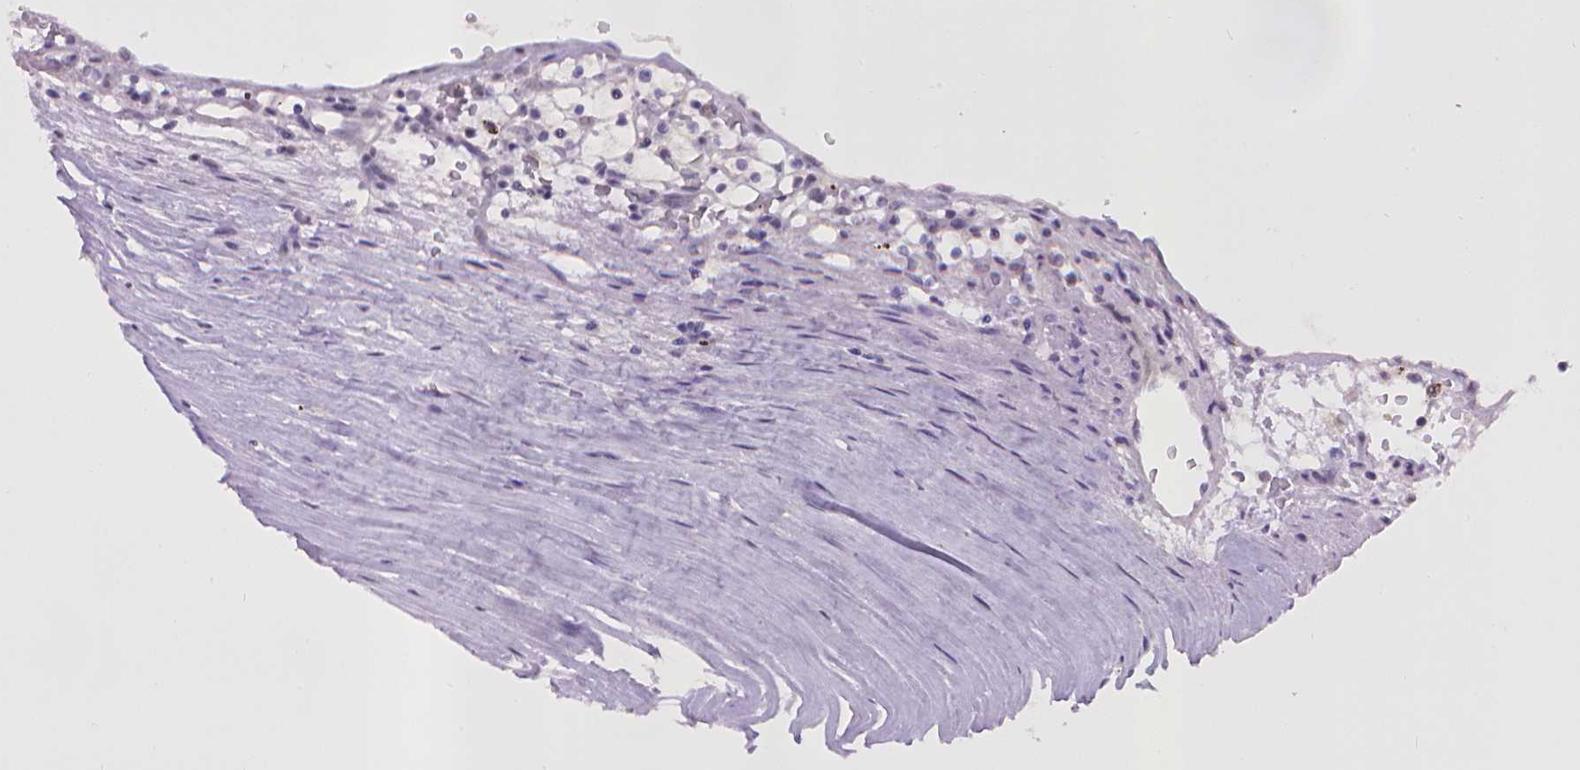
{"staining": {"intensity": "negative", "quantity": "none", "location": "none"}, "tissue": "renal cancer", "cell_type": "Tumor cells", "image_type": "cancer", "snomed": [{"axis": "morphology", "description": "Adenocarcinoma, NOS"}, {"axis": "topography", "description": "Kidney"}], "caption": "Image shows no significant protein expression in tumor cells of adenocarcinoma (renal). (Stains: DAB (3,3'-diaminobenzidine) immunohistochemistry (IHC) with hematoxylin counter stain, Microscopy: brightfield microscopy at high magnification).", "gene": "KMO", "patient": {"sex": "female", "age": 64}}